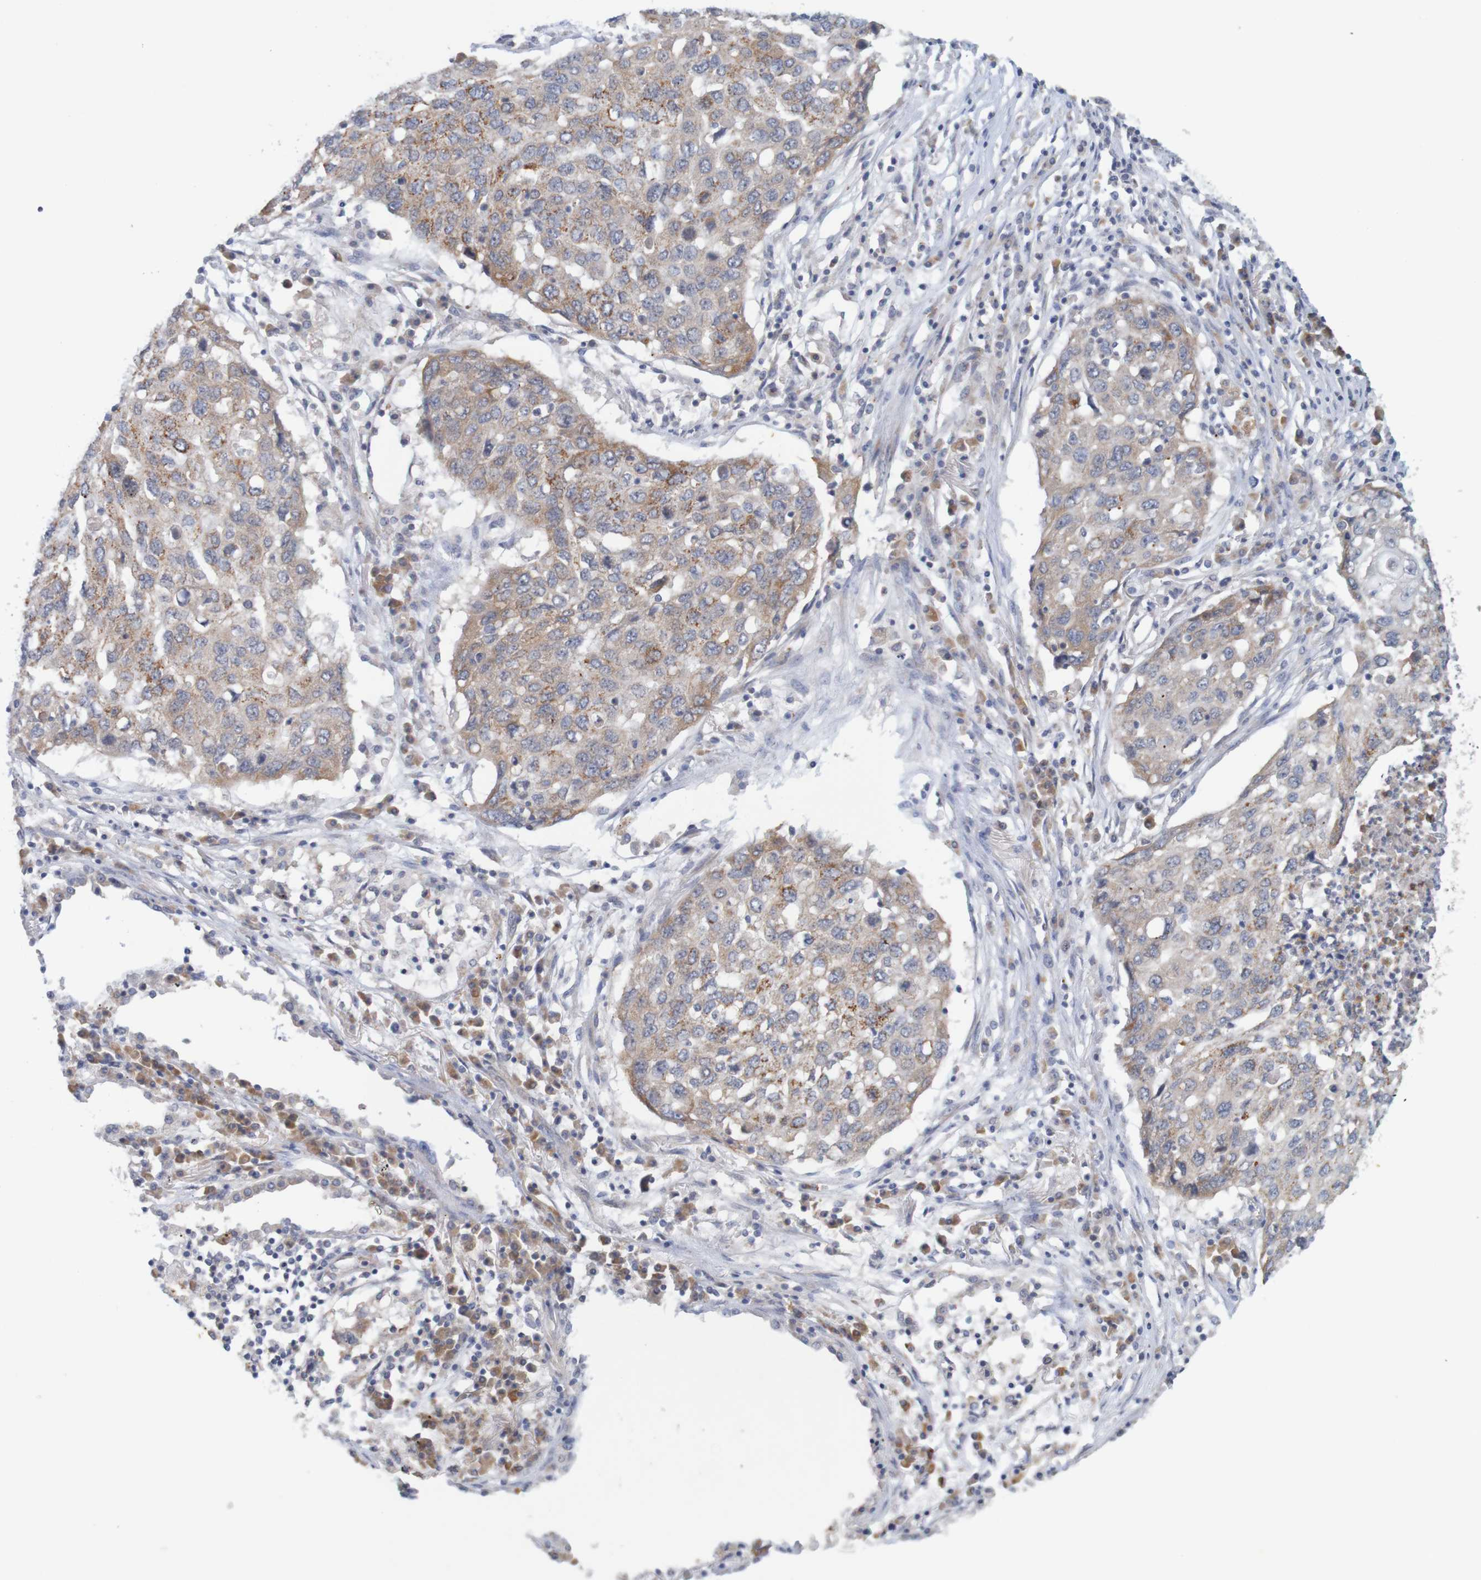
{"staining": {"intensity": "moderate", "quantity": ">75%", "location": "cytoplasmic/membranous"}, "tissue": "lung cancer", "cell_type": "Tumor cells", "image_type": "cancer", "snomed": [{"axis": "morphology", "description": "Squamous cell carcinoma, NOS"}, {"axis": "topography", "description": "Lung"}], "caption": "A high-resolution image shows IHC staining of lung cancer, which reveals moderate cytoplasmic/membranous staining in approximately >75% of tumor cells.", "gene": "NAV2", "patient": {"sex": "female", "age": 63}}